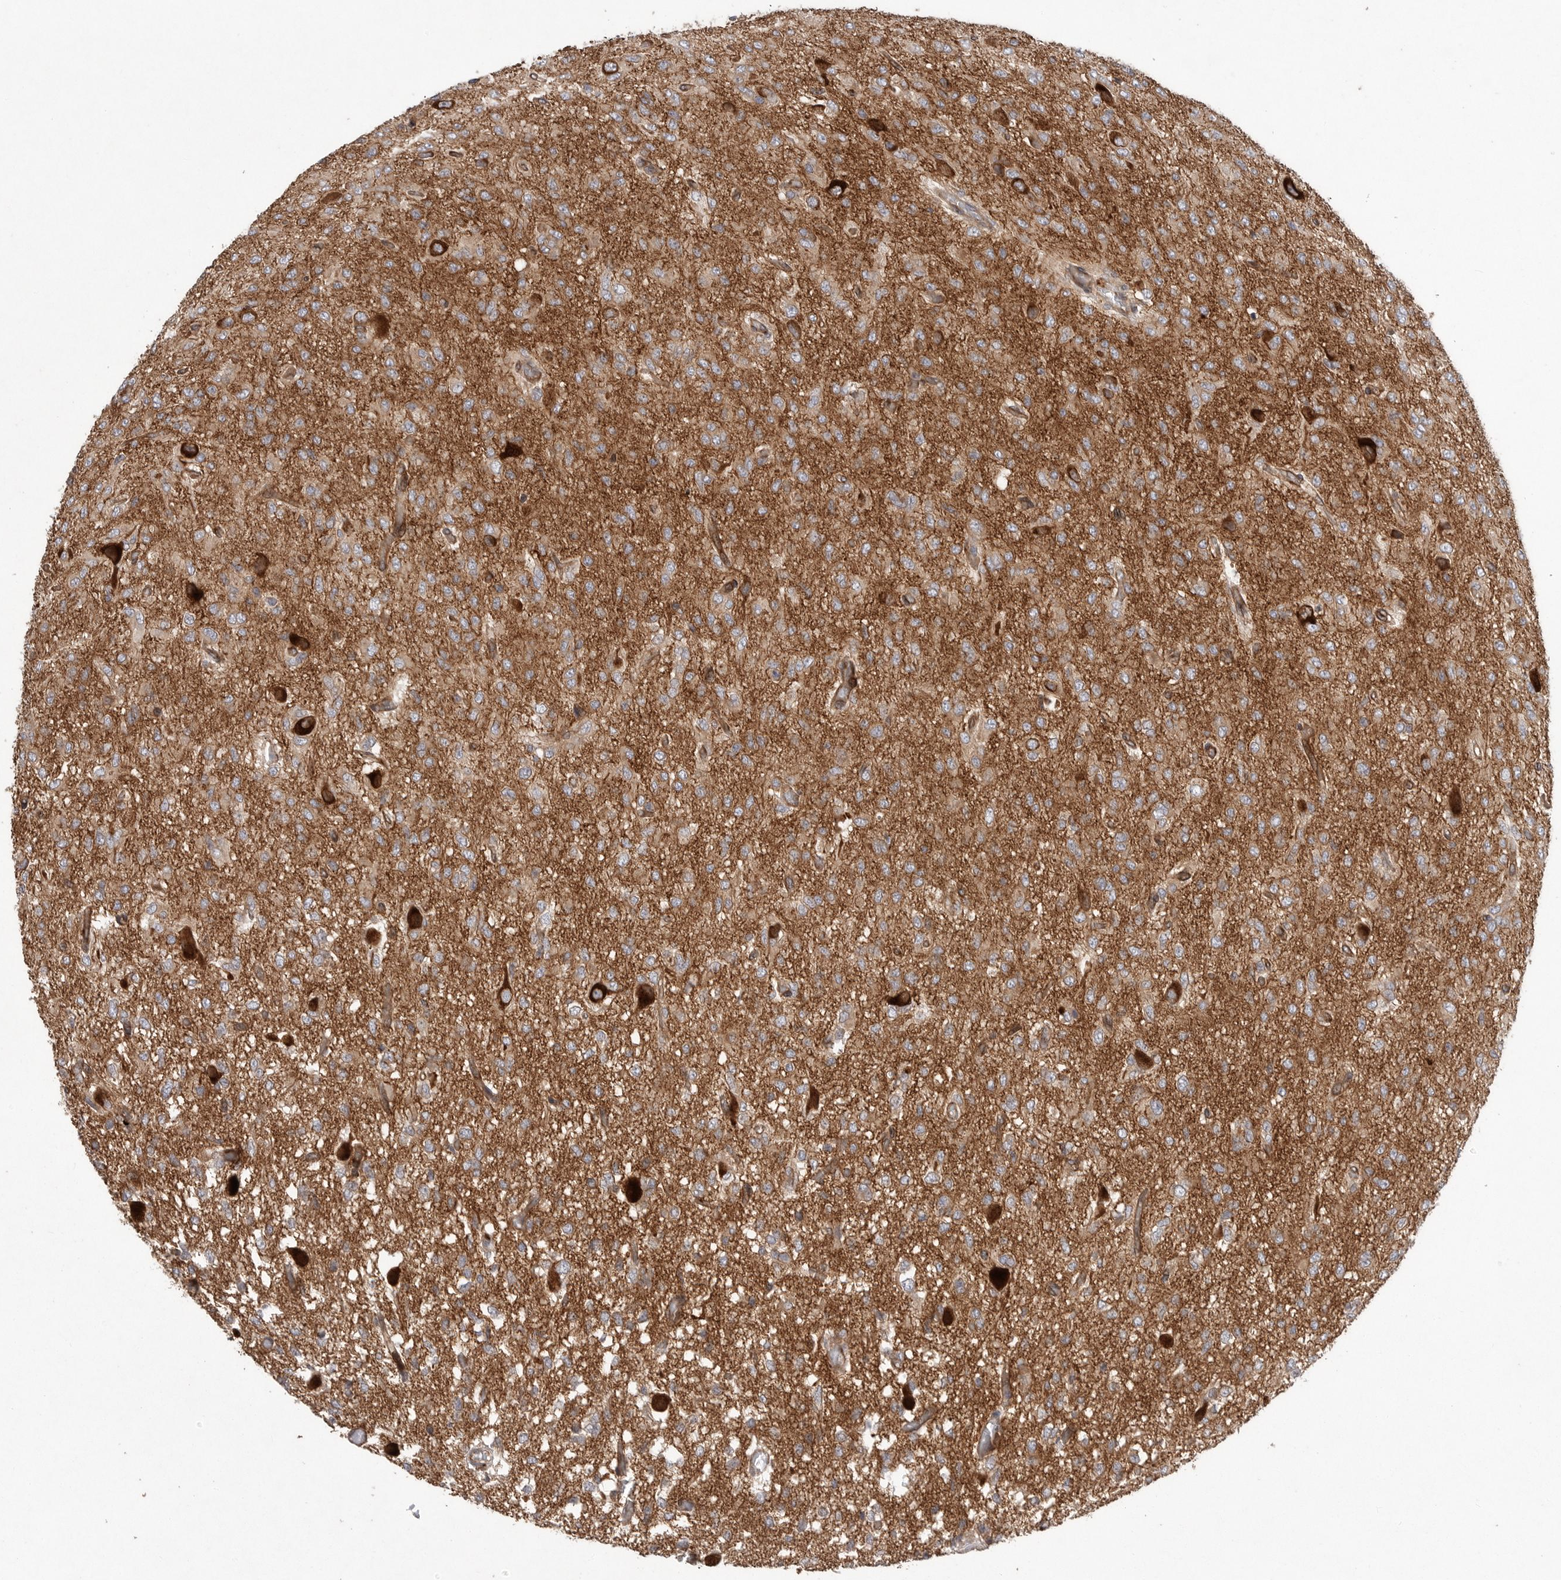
{"staining": {"intensity": "moderate", "quantity": ">75%", "location": "cytoplasmic/membranous"}, "tissue": "glioma", "cell_type": "Tumor cells", "image_type": "cancer", "snomed": [{"axis": "morphology", "description": "Glioma, malignant, High grade"}, {"axis": "topography", "description": "Brain"}], "caption": "Immunohistochemical staining of malignant high-grade glioma demonstrates medium levels of moderate cytoplasmic/membranous staining in about >75% of tumor cells. Ihc stains the protein of interest in brown and the nuclei are stained blue.", "gene": "PRKCH", "patient": {"sex": "female", "age": 59}}